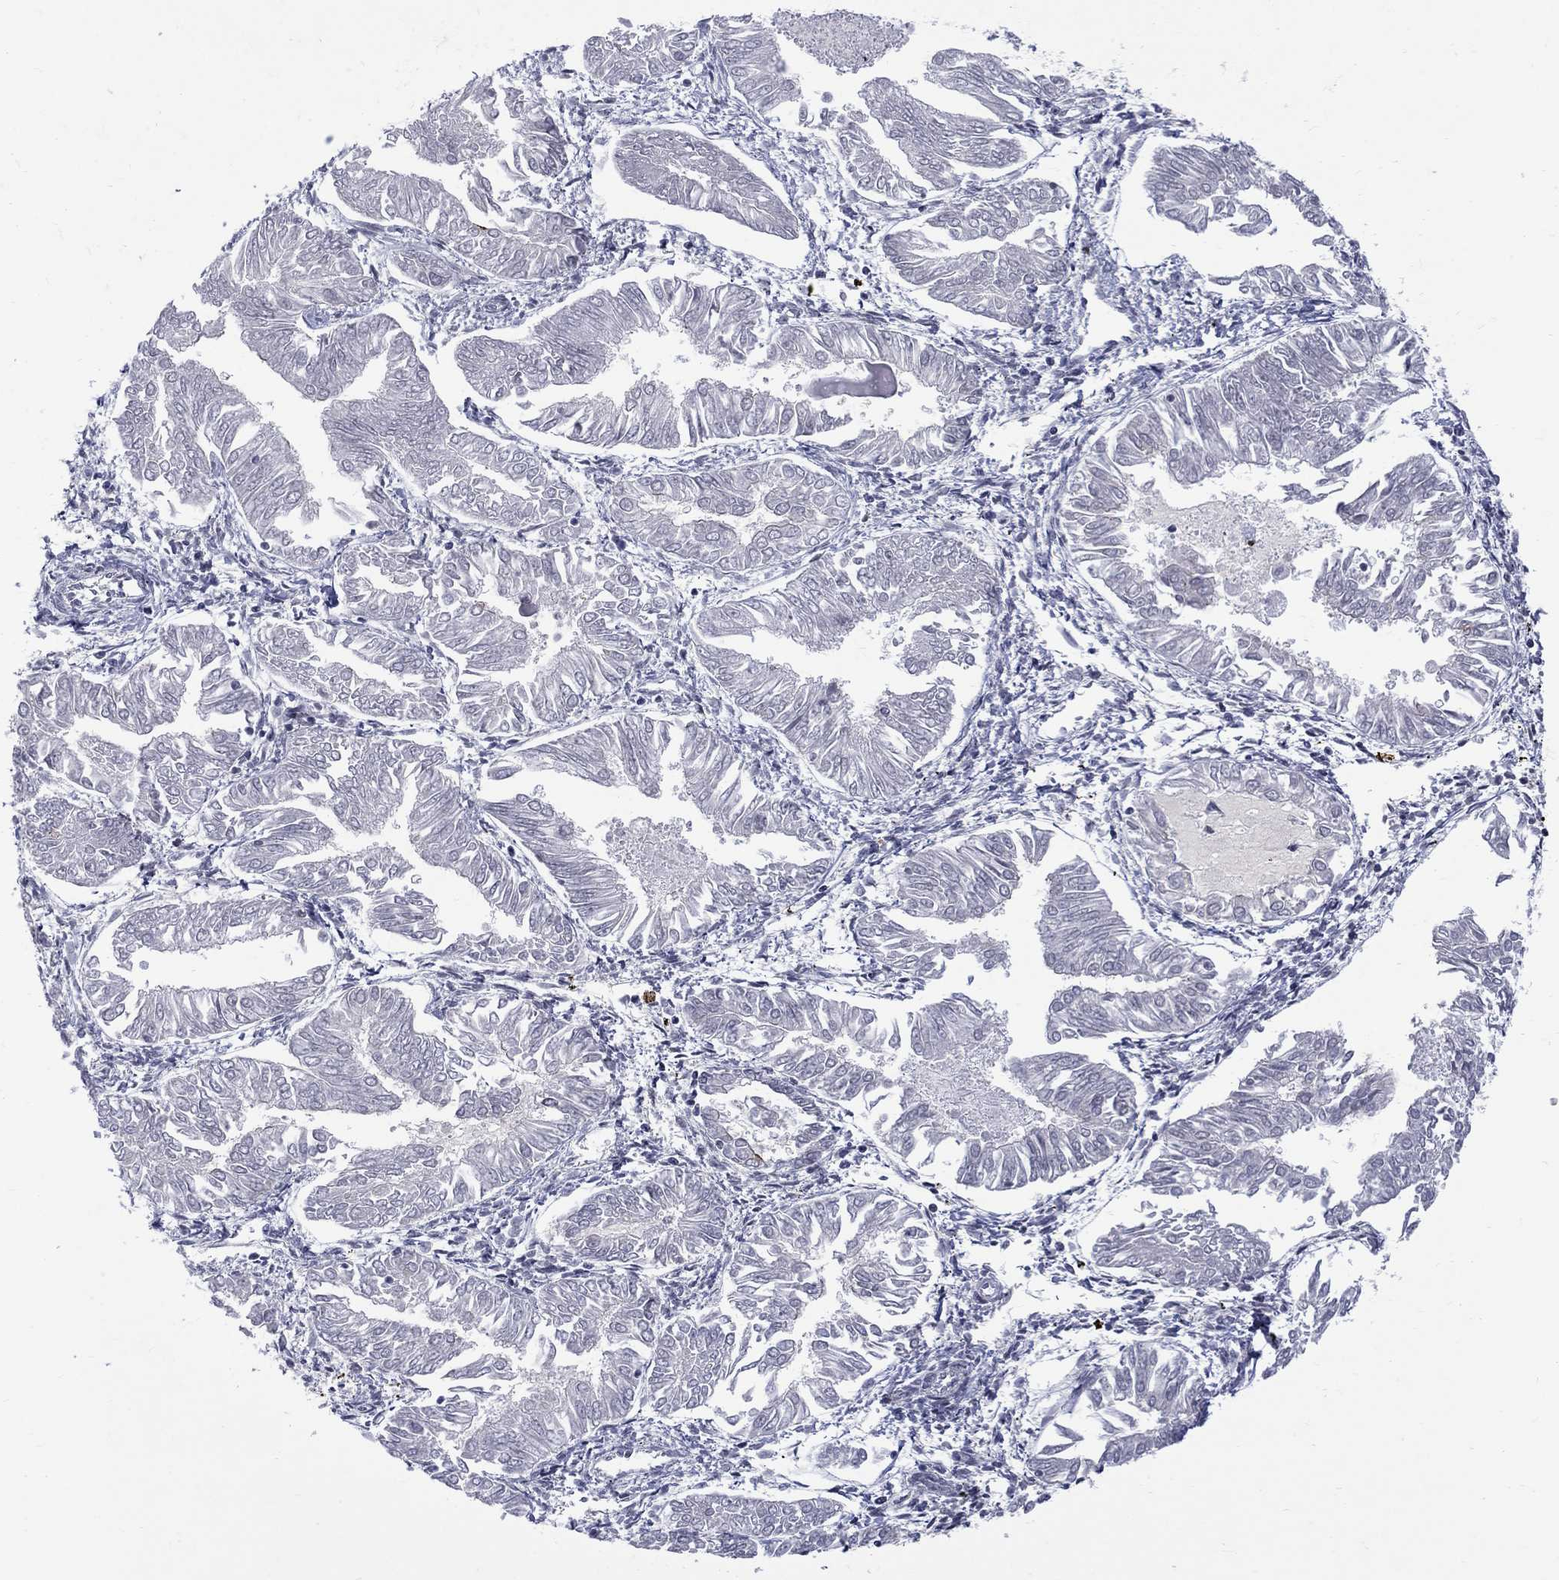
{"staining": {"intensity": "negative", "quantity": "none", "location": "none"}, "tissue": "endometrial cancer", "cell_type": "Tumor cells", "image_type": "cancer", "snomed": [{"axis": "morphology", "description": "Adenocarcinoma, NOS"}, {"axis": "topography", "description": "Endometrium"}], "caption": "Endometrial adenocarcinoma was stained to show a protein in brown. There is no significant staining in tumor cells.", "gene": "SH2B1", "patient": {"sex": "female", "age": 53}}